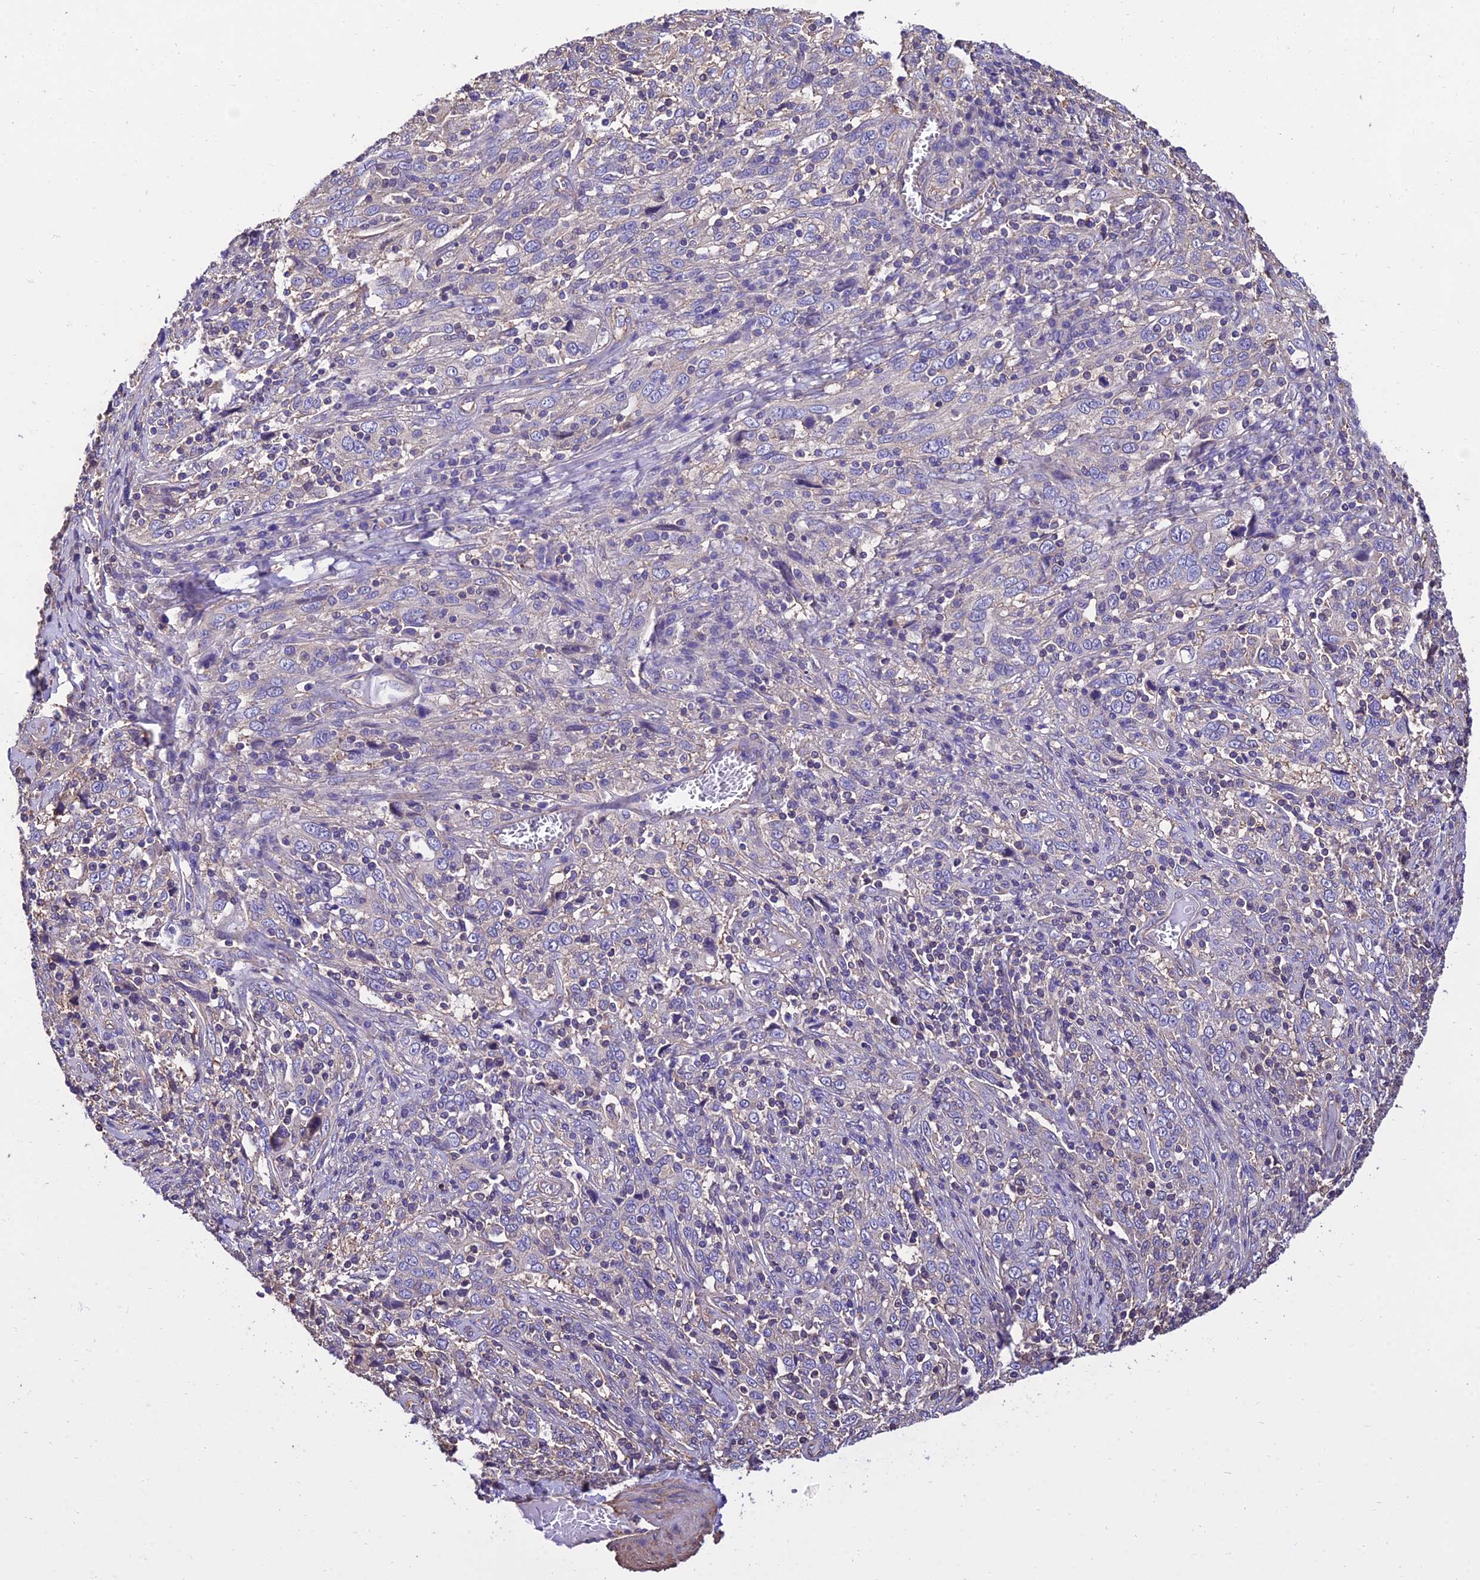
{"staining": {"intensity": "negative", "quantity": "none", "location": "none"}, "tissue": "cervical cancer", "cell_type": "Tumor cells", "image_type": "cancer", "snomed": [{"axis": "morphology", "description": "Squamous cell carcinoma, NOS"}, {"axis": "topography", "description": "Cervix"}], "caption": "Tumor cells show no significant positivity in cervical cancer (squamous cell carcinoma). (DAB (3,3'-diaminobenzidine) immunohistochemistry visualized using brightfield microscopy, high magnification).", "gene": "CALM2", "patient": {"sex": "female", "age": 46}}